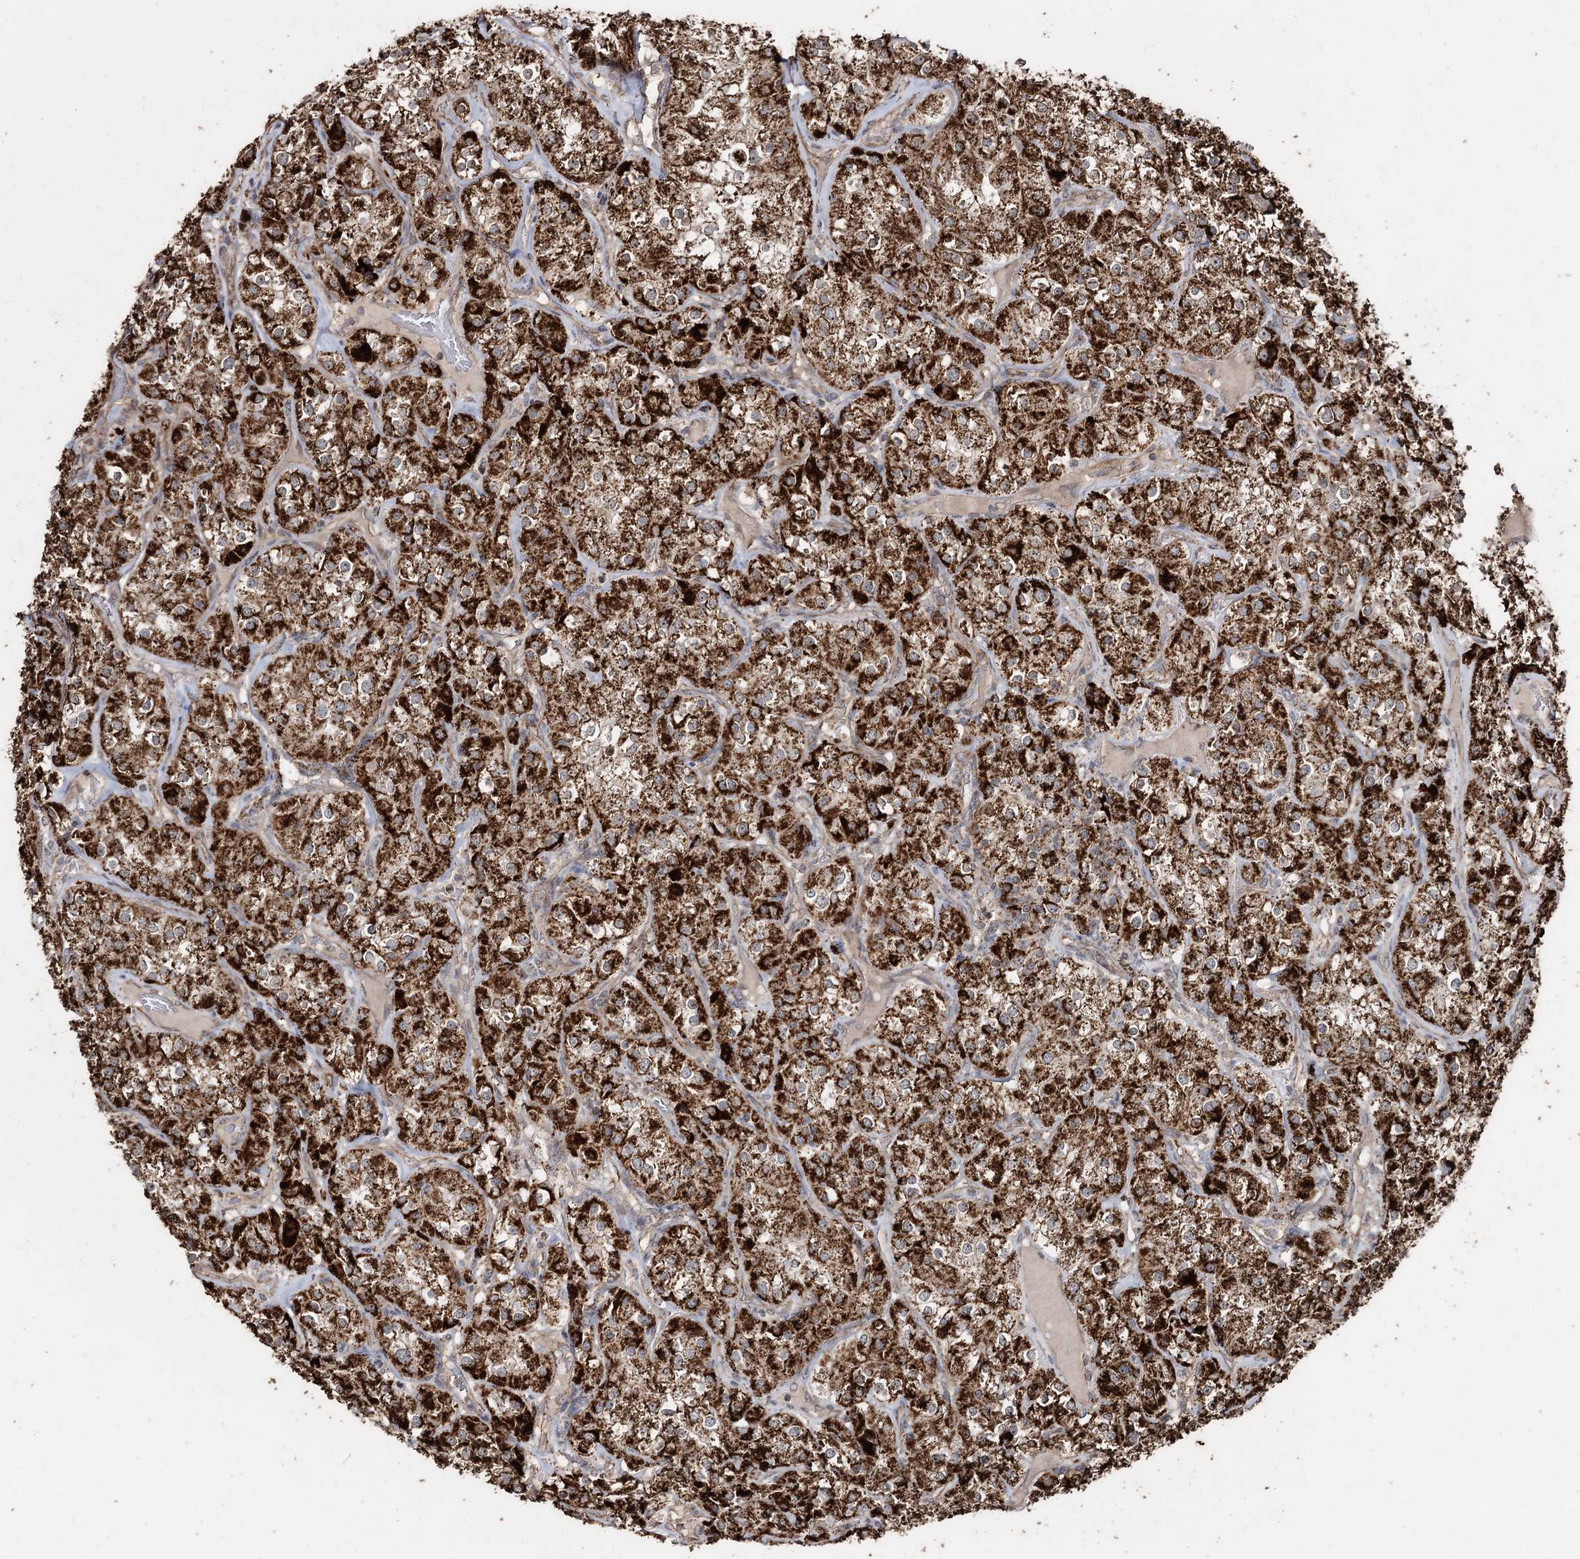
{"staining": {"intensity": "strong", "quantity": ">75%", "location": "cytoplasmic/membranous"}, "tissue": "renal cancer", "cell_type": "Tumor cells", "image_type": "cancer", "snomed": [{"axis": "morphology", "description": "Adenocarcinoma, NOS"}, {"axis": "topography", "description": "Kidney"}], "caption": "Tumor cells show strong cytoplasmic/membranous staining in approximately >75% of cells in adenocarcinoma (renal).", "gene": "SLF2", "patient": {"sex": "male", "age": 77}}